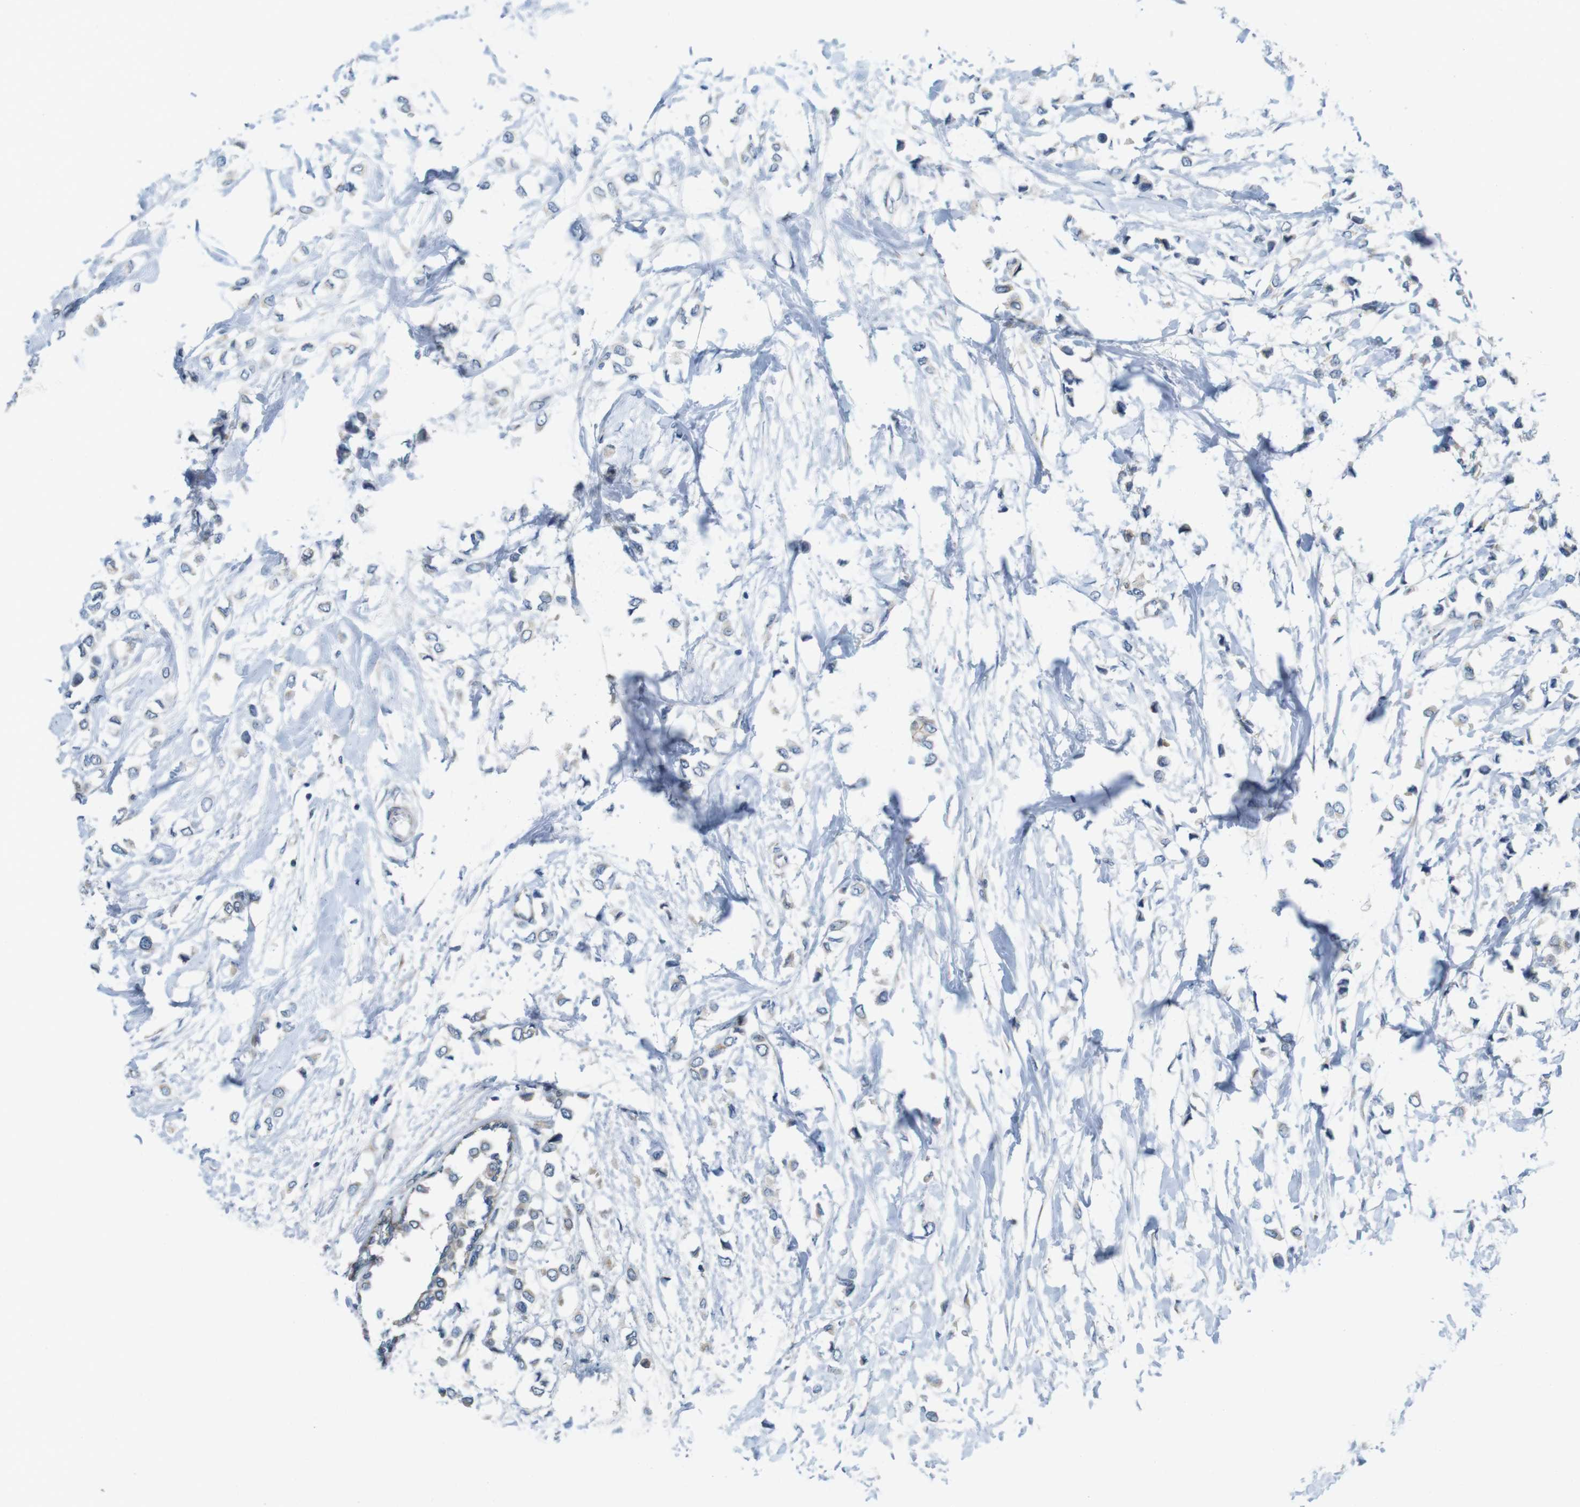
{"staining": {"intensity": "negative", "quantity": "none", "location": "none"}, "tissue": "breast cancer", "cell_type": "Tumor cells", "image_type": "cancer", "snomed": [{"axis": "morphology", "description": "Lobular carcinoma"}, {"axis": "topography", "description": "Breast"}], "caption": "The immunohistochemistry (IHC) histopathology image has no significant staining in tumor cells of breast cancer (lobular carcinoma) tissue.", "gene": "SKI", "patient": {"sex": "female", "age": 51}}